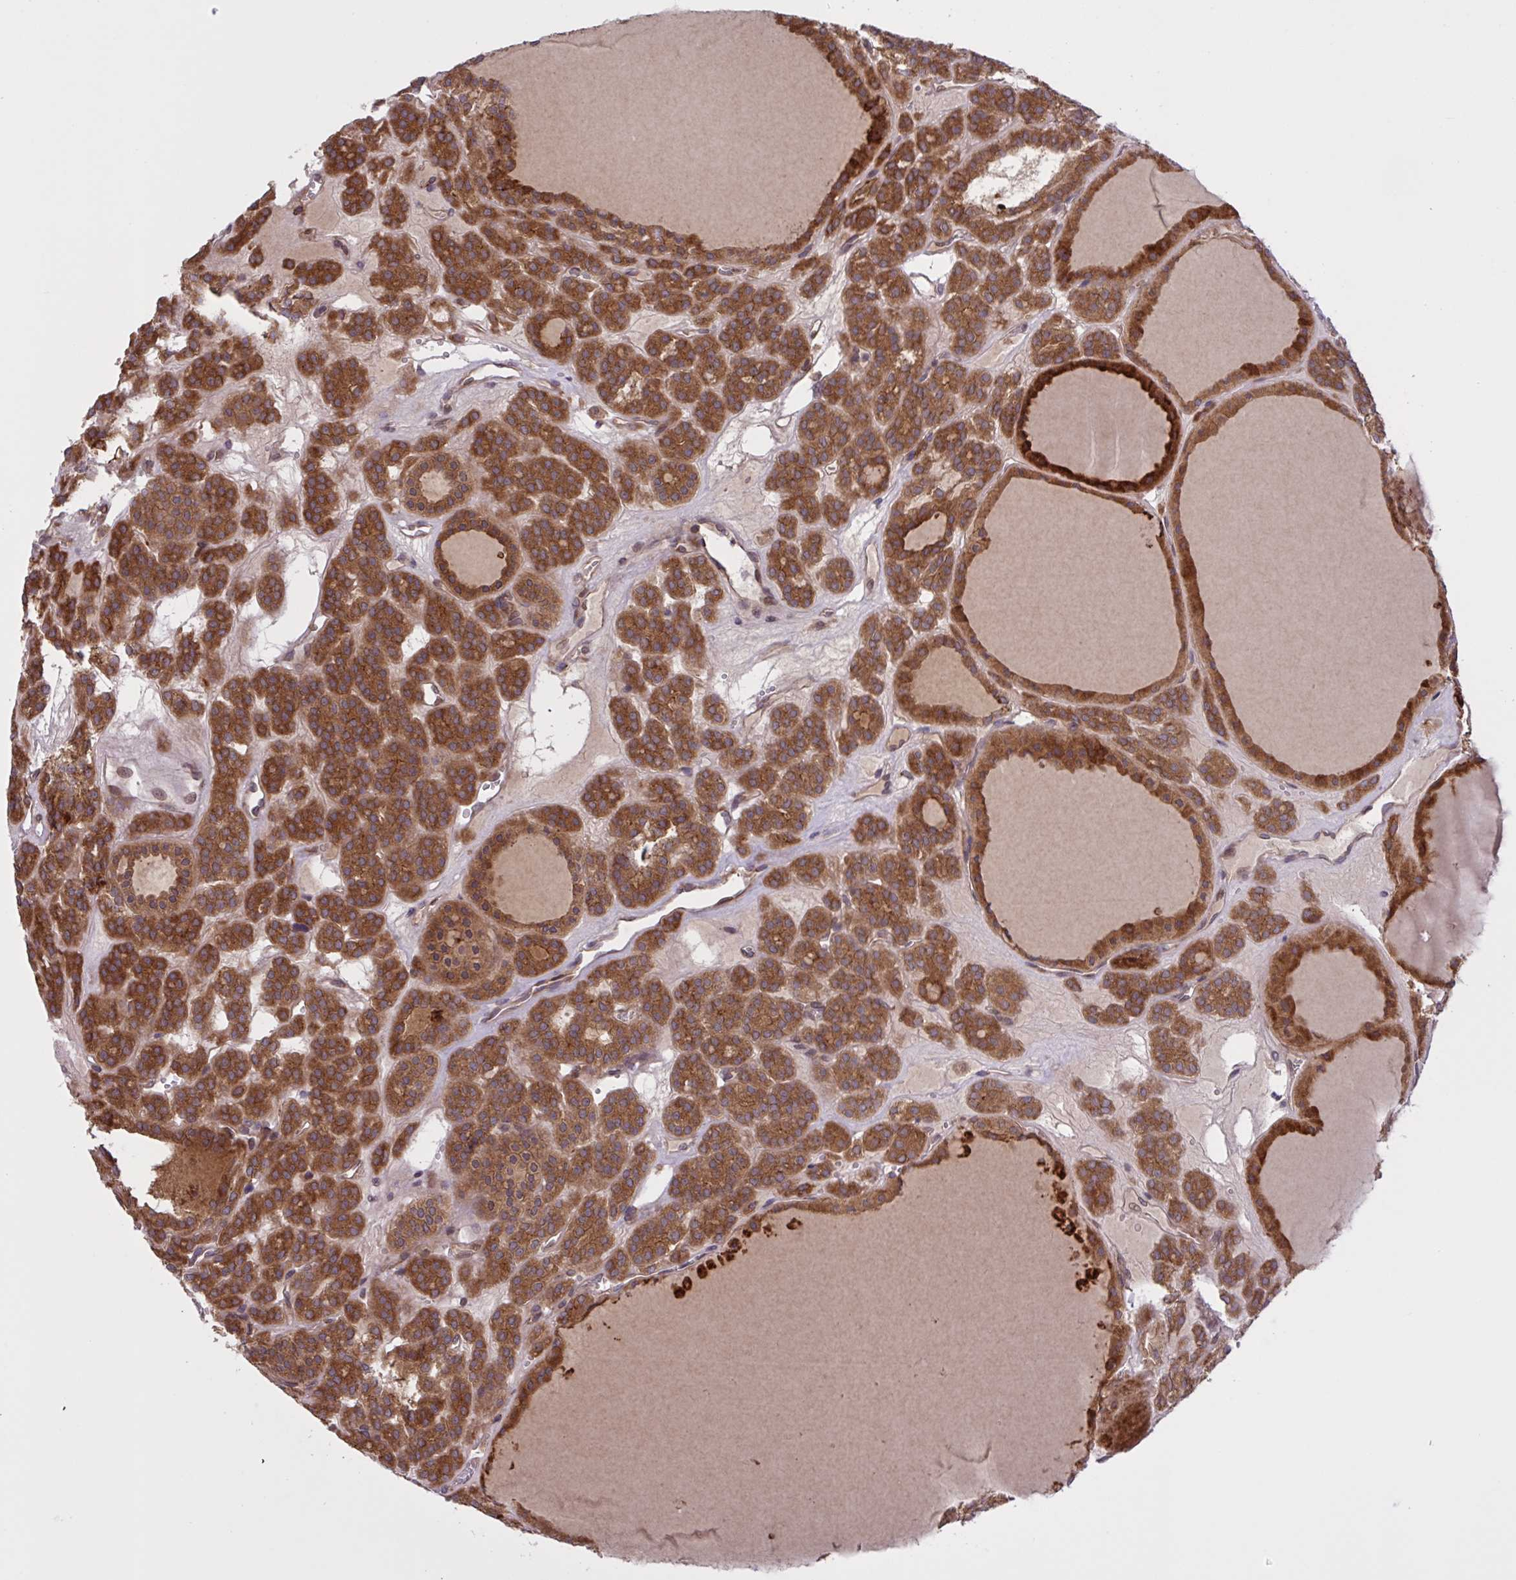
{"staining": {"intensity": "strong", "quantity": ">75%", "location": "cytoplasmic/membranous"}, "tissue": "thyroid cancer", "cell_type": "Tumor cells", "image_type": "cancer", "snomed": [{"axis": "morphology", "description": "Follicular adenoma carcinoma, NOS"}, {"axis": "topography", "description": "Thyroid gland"}], "caption": "Immunohistochemistry of human follicular adenoma carcinoma (thyroid) demonstrates high levels of strong cytoplasmic/membranous staining in about >75% of tumor cells. The protein is stained brown, and the nuclei are stained in blue (DAB (3,3'-diaminobenzidine) IHC with brightfield microscopy, high magnification).", "gene": "INTS10", "patient": {"sex": "female", "age": 63}}